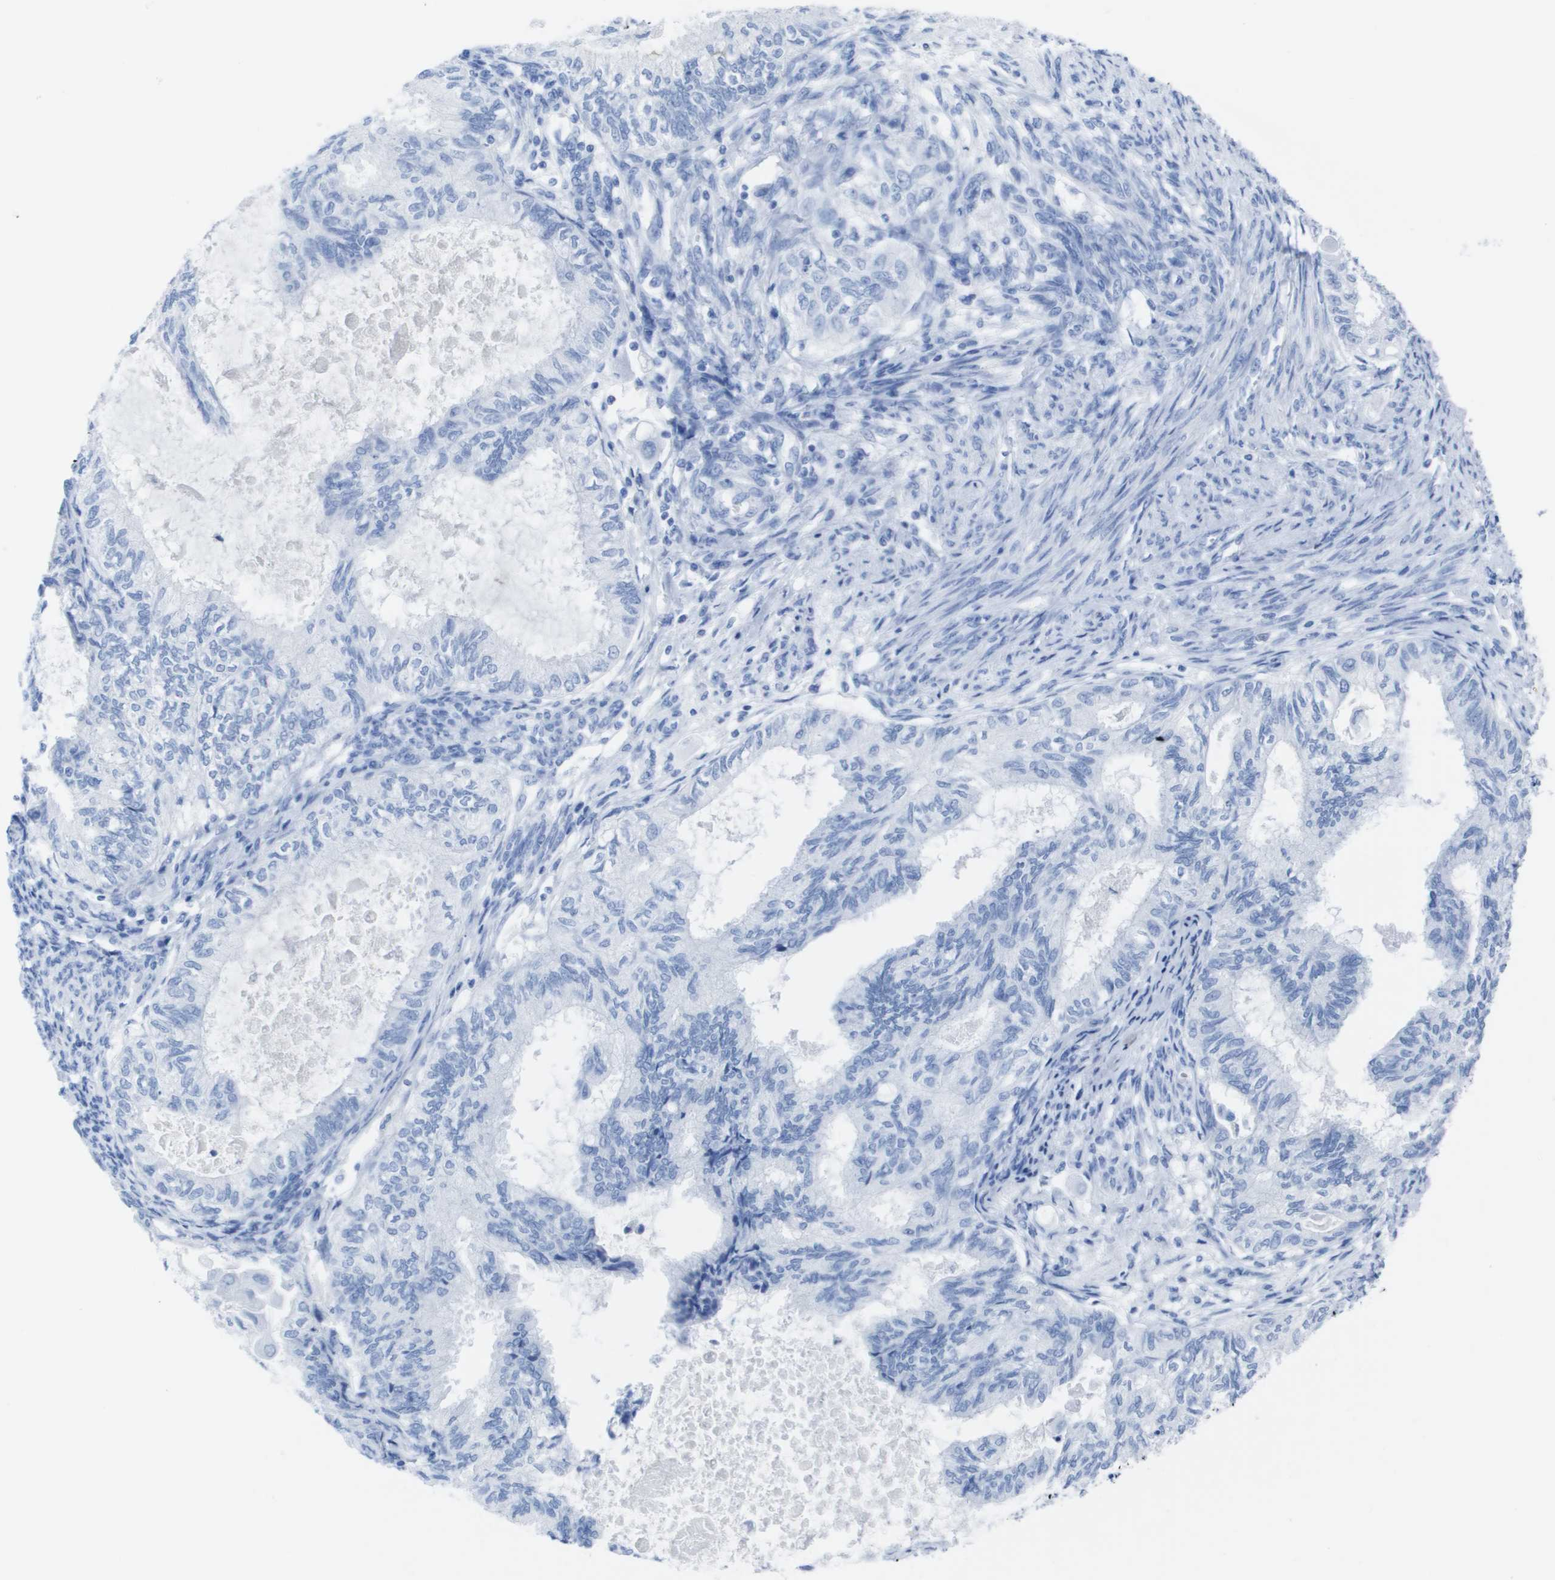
{"staining": {"intensity": "negative", "quantity": "none", "location": "none"}, "tissue": "cervical cancer", "cell_type": "Tumor cells", "image_type": "cancer", "snomed": [{"axis": "morphology", "description": "Normal tissue, NOS"}, {"axis": "morphology", "description": "Adenocarcinoma, NOS"}, {"axis": "topography", "description": "Cervix"}, {"axis": "topography", "description": "Endometrium"}], "caption": "IHC image of cervical cancer (adenocarcinoma) stained for a protein (brown), which exhibits no expression in tumor cells. (DAB (3,3'-diaminobenzidine) immunohistochemistry (IHC), high magnification).", "gene": "KCNA3", "patient": {"sex": "female", "age": 86}}